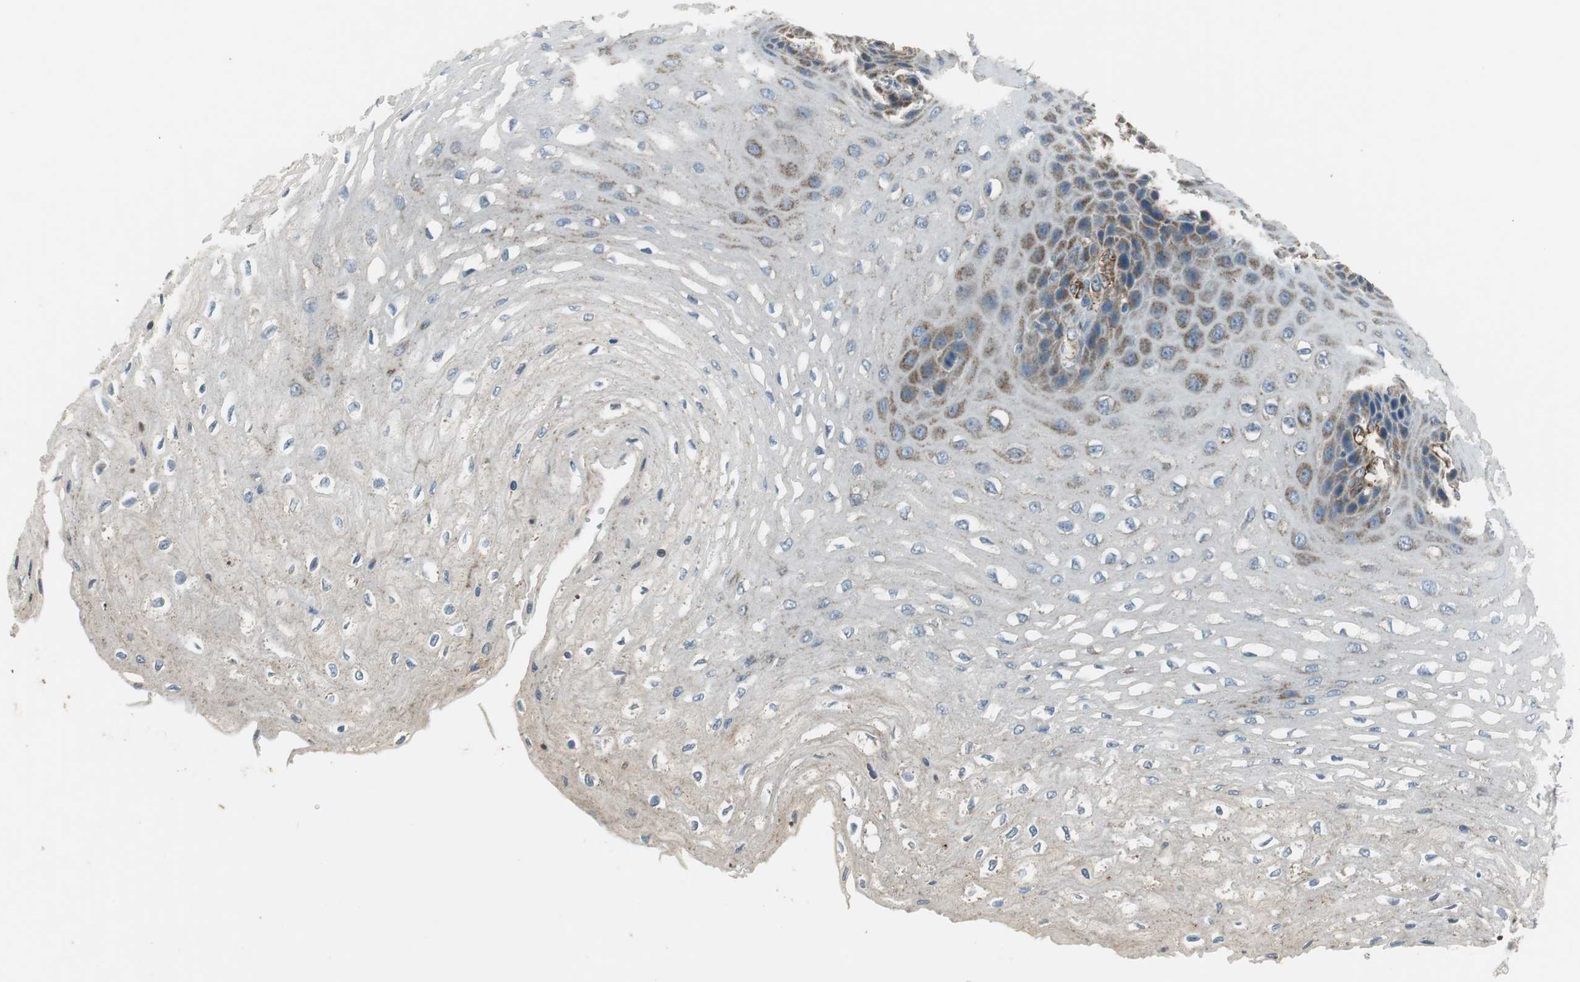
{"staining": {"intensity": "moderate", "quantity": "<25%", "location": "cytoplasmic/membranous"}, "tissue": "esophagus", "cell_type": "Squamous epithelial cells", "image_type": "normal", "snomed": [{"axis": "morphology", "description": "Normal tissue, NOS"}, {"axis": "topography", "description": "Esophagus"}], "caption": "Immunohistochemical staining of normal human esophagus exhibits moderate cytoplasmic/membranous protein staining in about <25% of squamous epithelial cells. Immunohistochemistry stains the protein in brown and the nuclei are stained blue.", "gene": "MSTO1", "patient": {"sex": "female", "age": 72}}